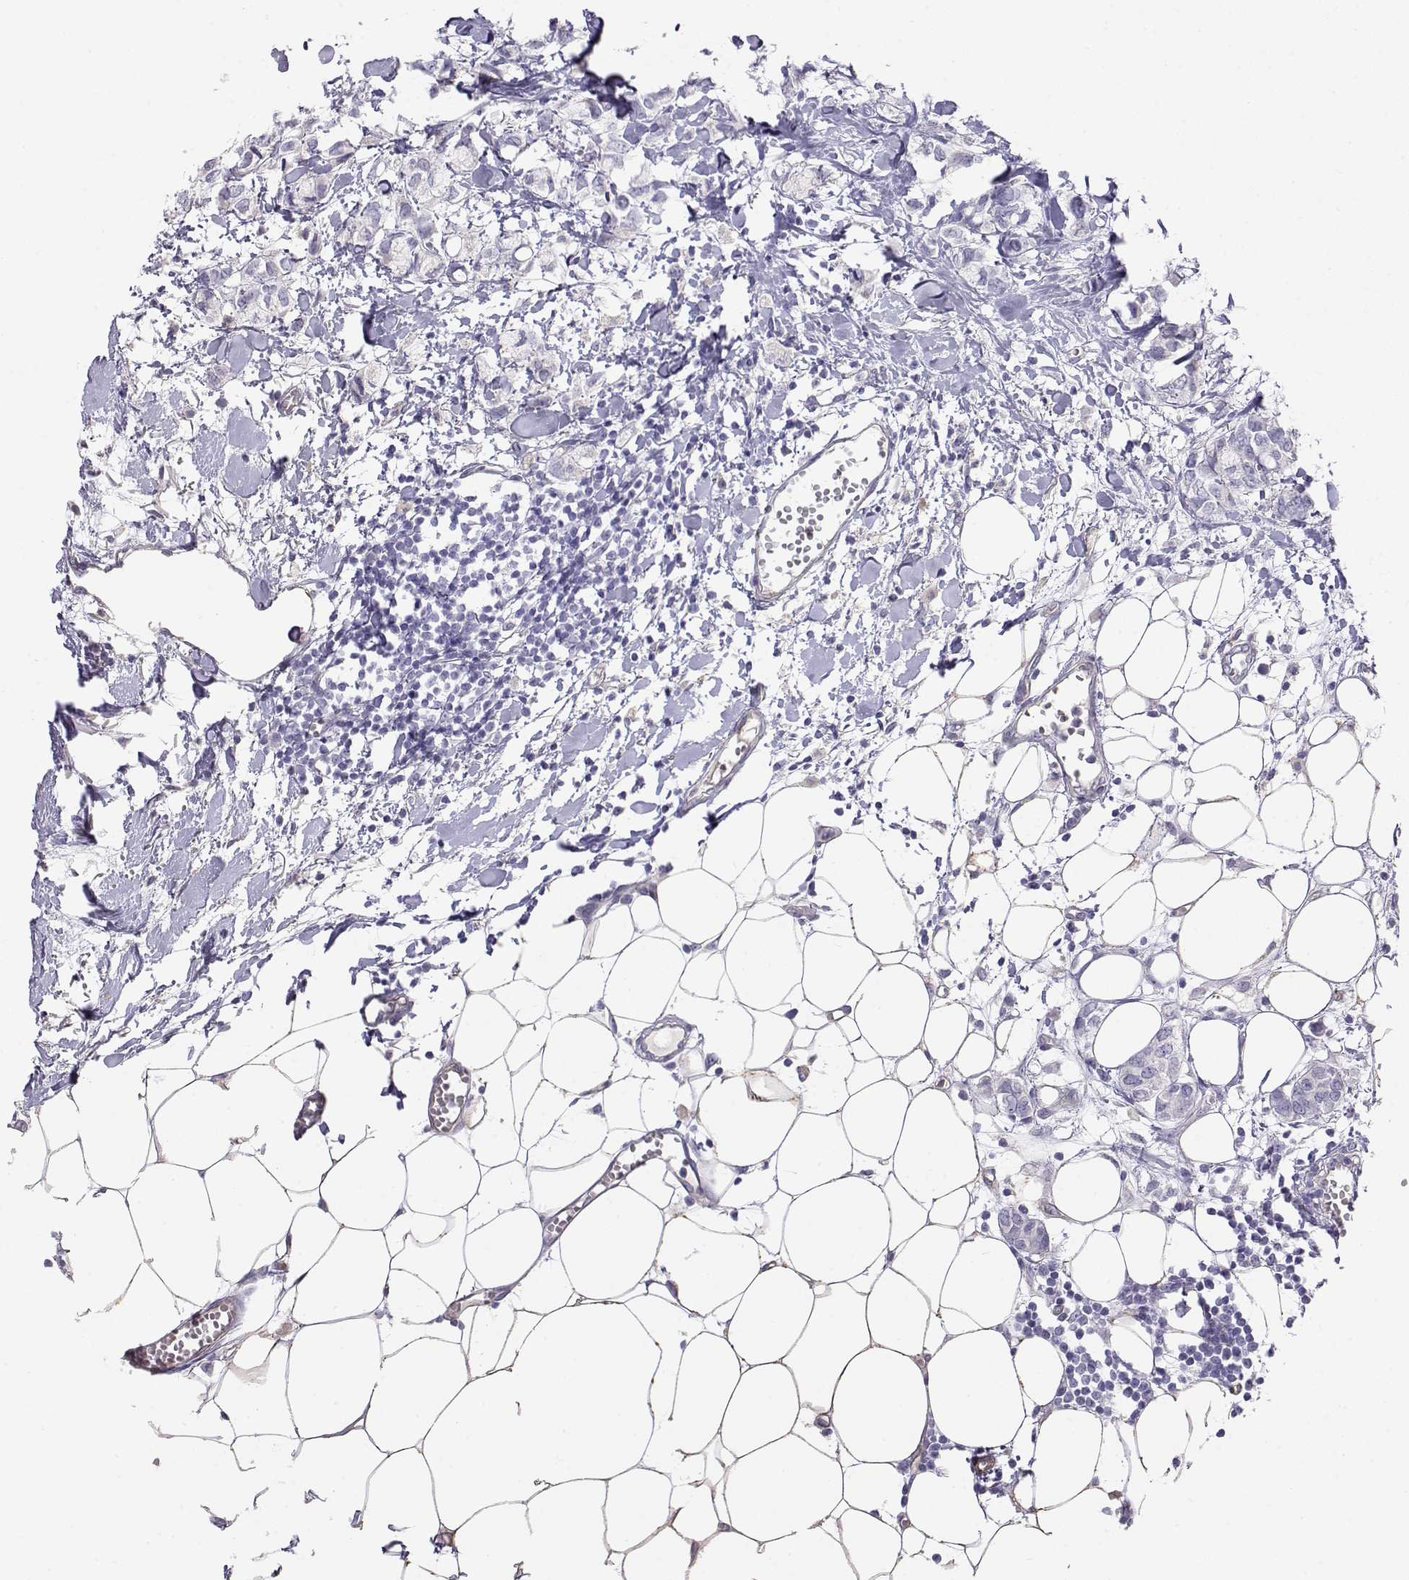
{"staining": {"intensity": "negative", "quantity": "none", "location": "none"}, "tissue": "breast cancer", "cell_type": "Tumor cells", "image_type": "cancer", "snomed": [{"axis": "morphology", "description": "Duct carcinoma"}, {"axis": "topography", "description": "Breast"}], "caption": "A high-resolution image shows immunohistochemistry staining of breast cancer, which exhibits no significant positivity in tumor cells.", "gene": "ENDOU", "patient": {"sex": "female", "age": 85}}